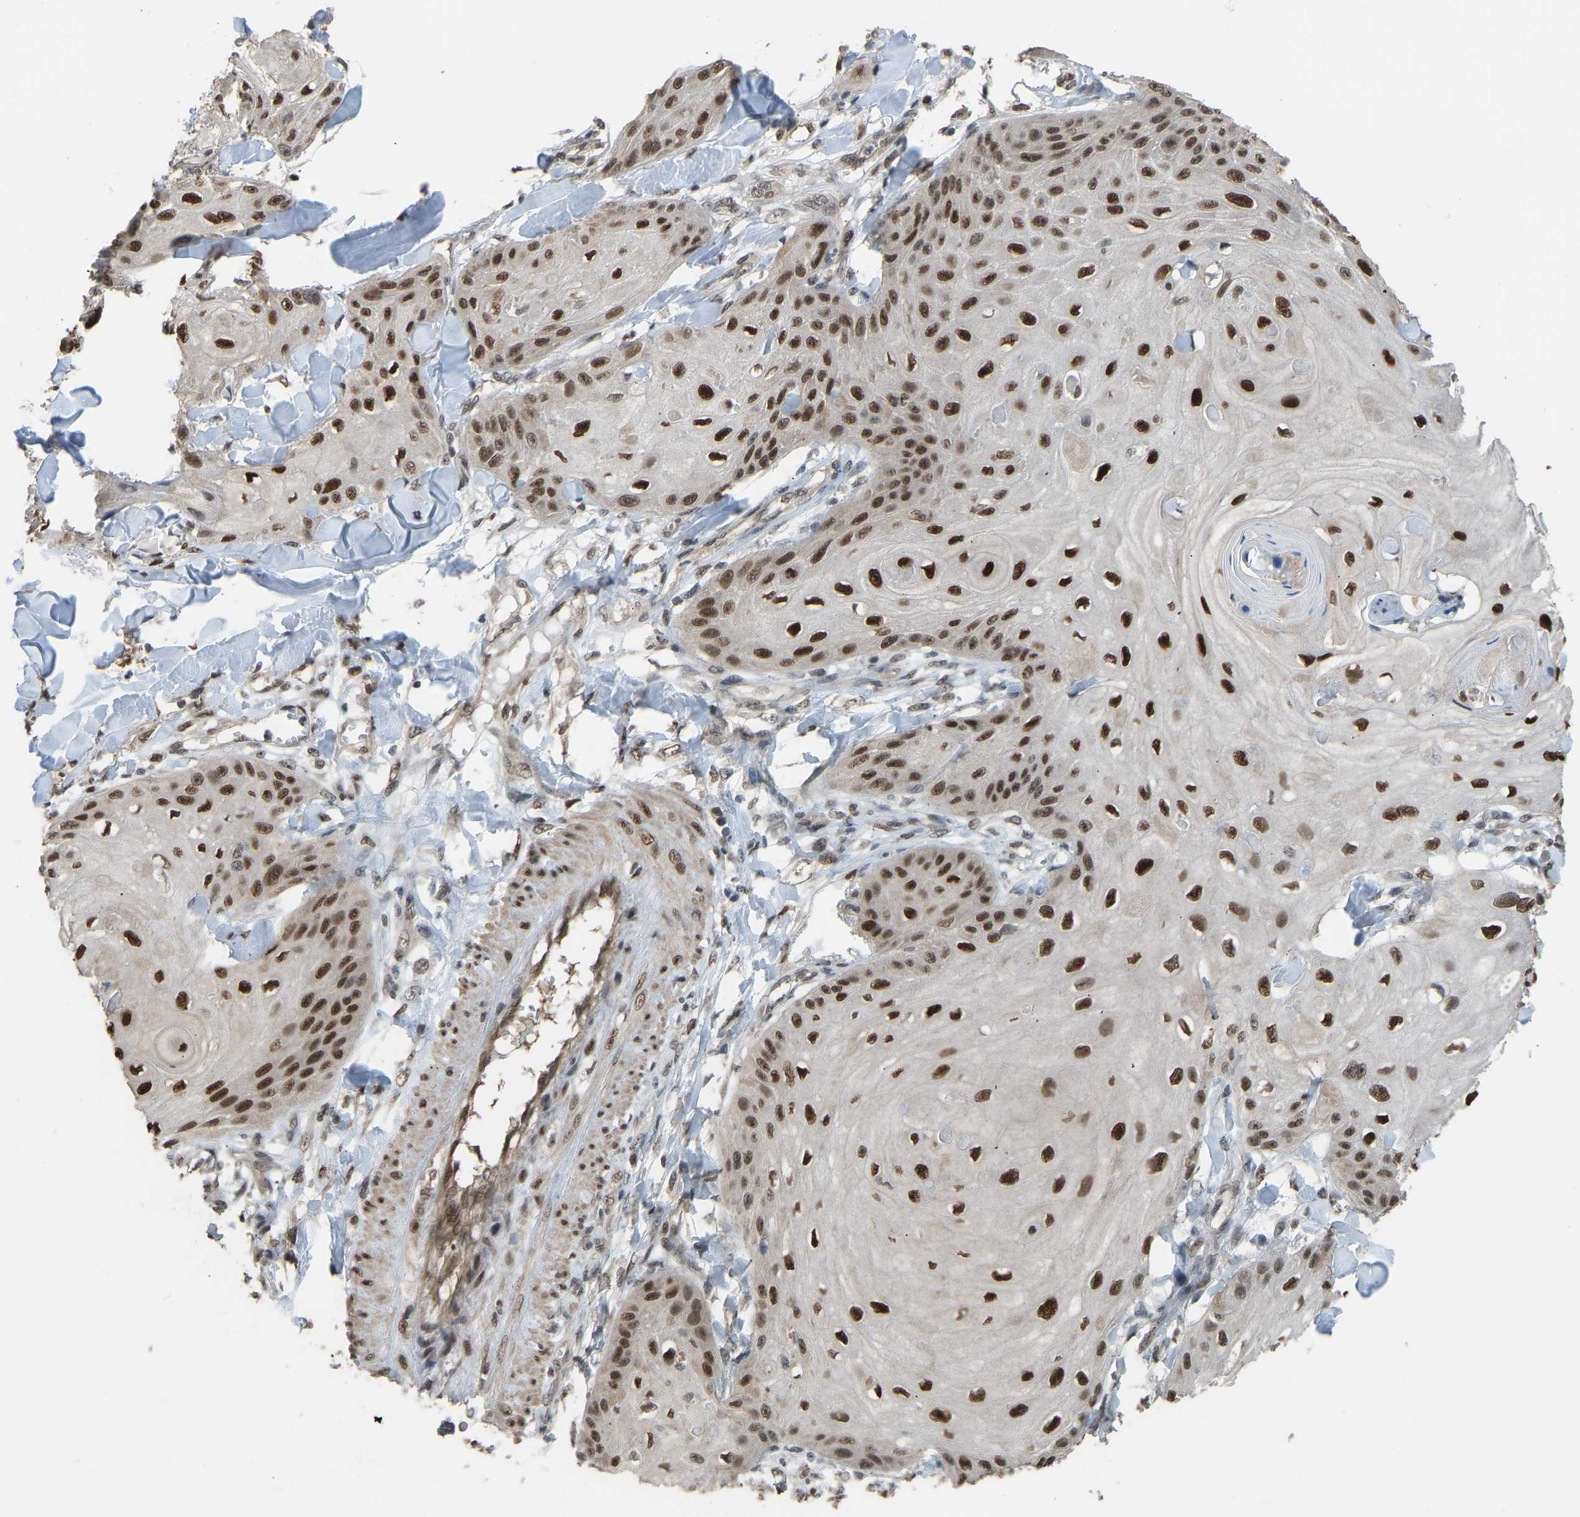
{"staining": {"intensity": "strong", "quantity": ">75%", "location": "nuclear"}, "tissue": "skin cancer", "cell_type": "Tumor cells", "image_type": "cancer", "snomed": [{"axis": "morphology", "description": "Squamous cell carcinoma, NOS"}, {"axis": "topography", "description": "Skin"}], "caption": "An IHC photomicrograph of tumor tissue is shown. Protein staining in brown highlights strong nuclear positivity in skin cancer within tumor cells.", "gene": "KPNA6", "patient": {"sex": "male", "age": 74}}